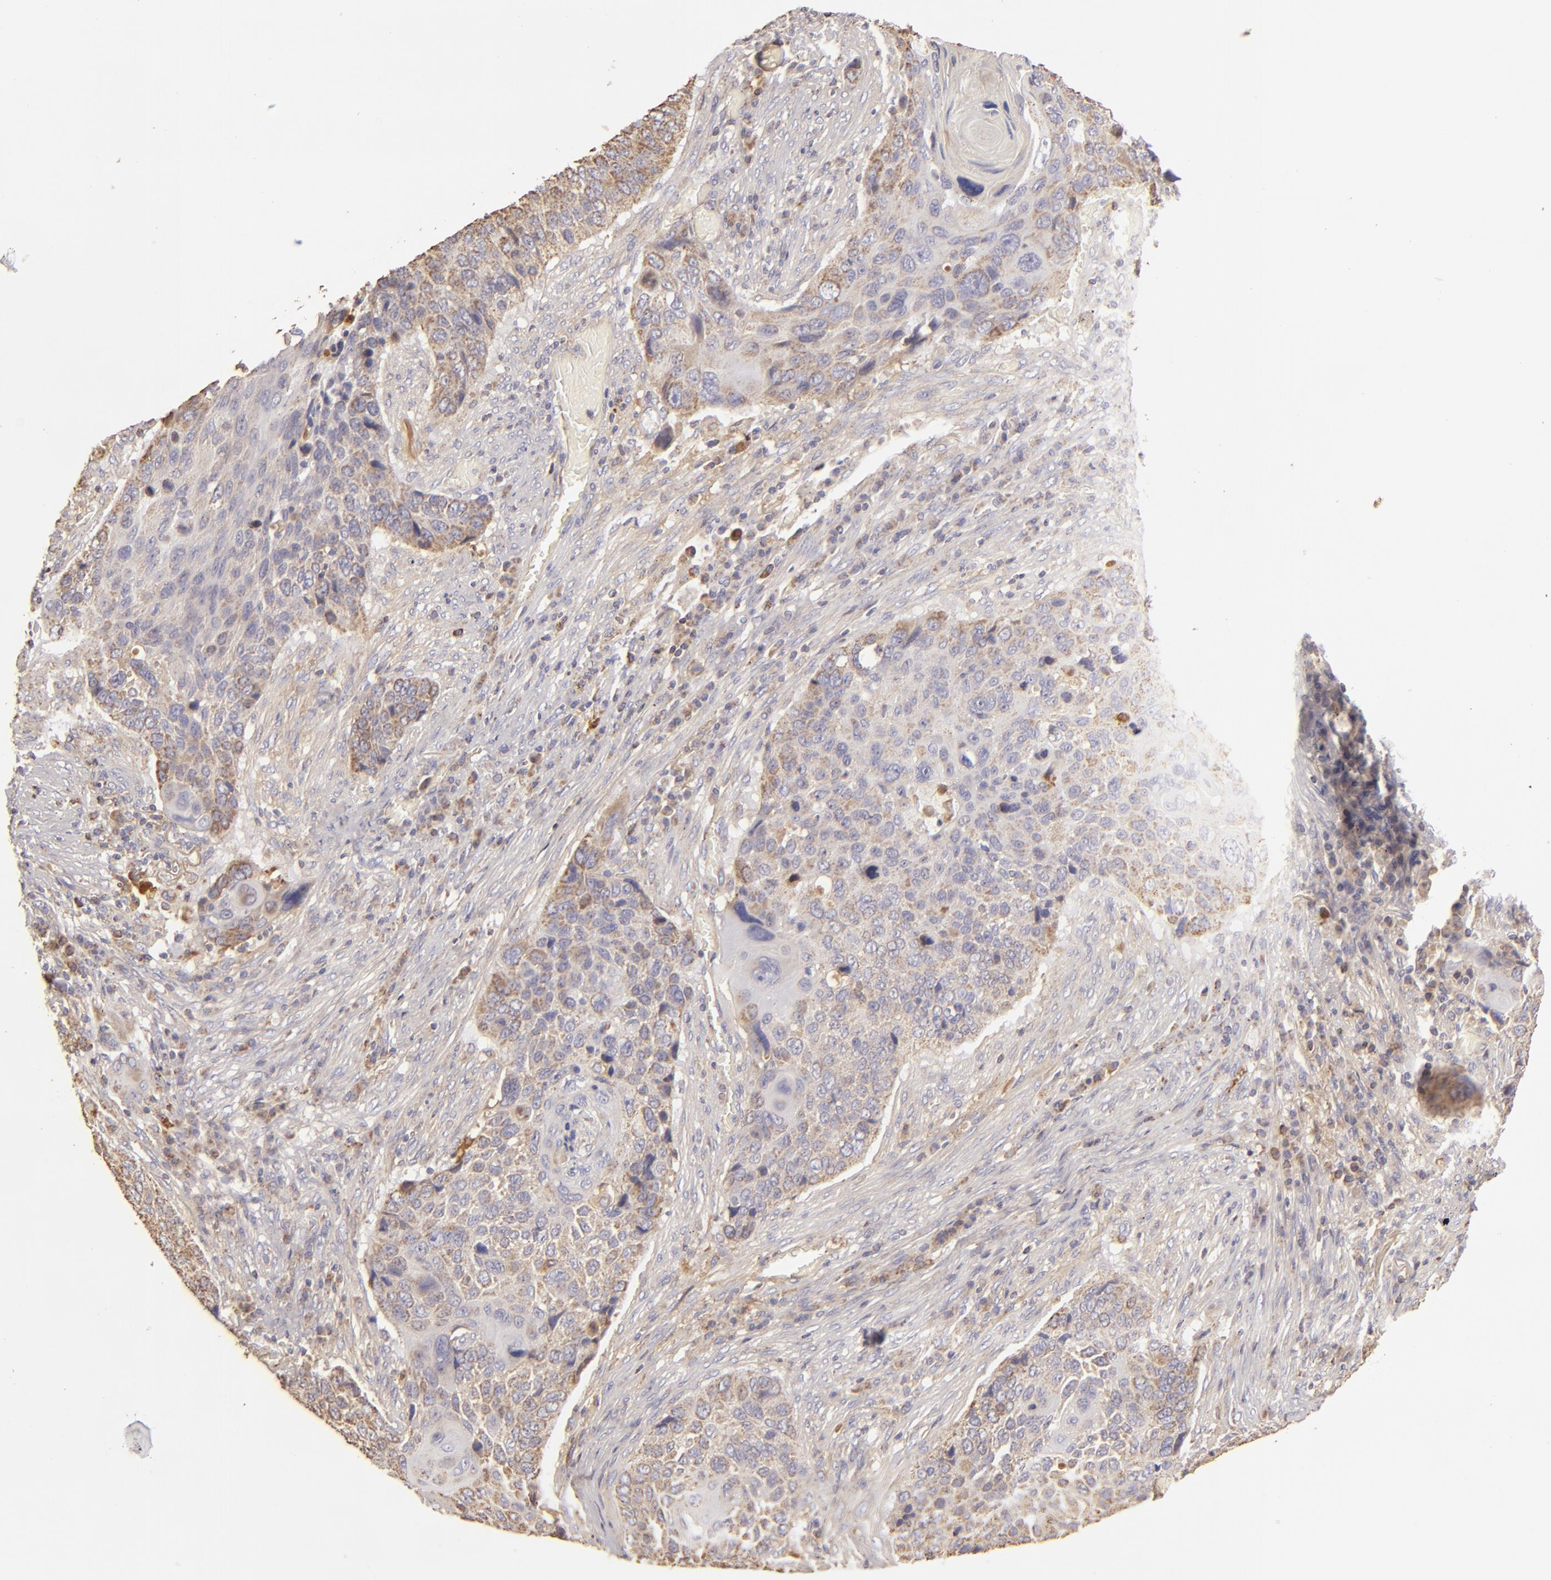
{"staining": {"intensity": "weak", "quantity": ">75%", "location": "cytoplasmic/membranous"}, "tissue": "lung cancer", "cell_type": "Tumor cells", "image_type": "cancer", "snomed": [{"axis": "morphology", "description": "Squamous cell carcinoma, NOS"}, {"axis": "topography", "description": "Lung"}], "caption": "Lung cancer tissue displays weak cytoplasmic/membranous expression in about >75% of tumor cells", "gene": "CFB", "patient": {"sex": "male", "age": 68}}